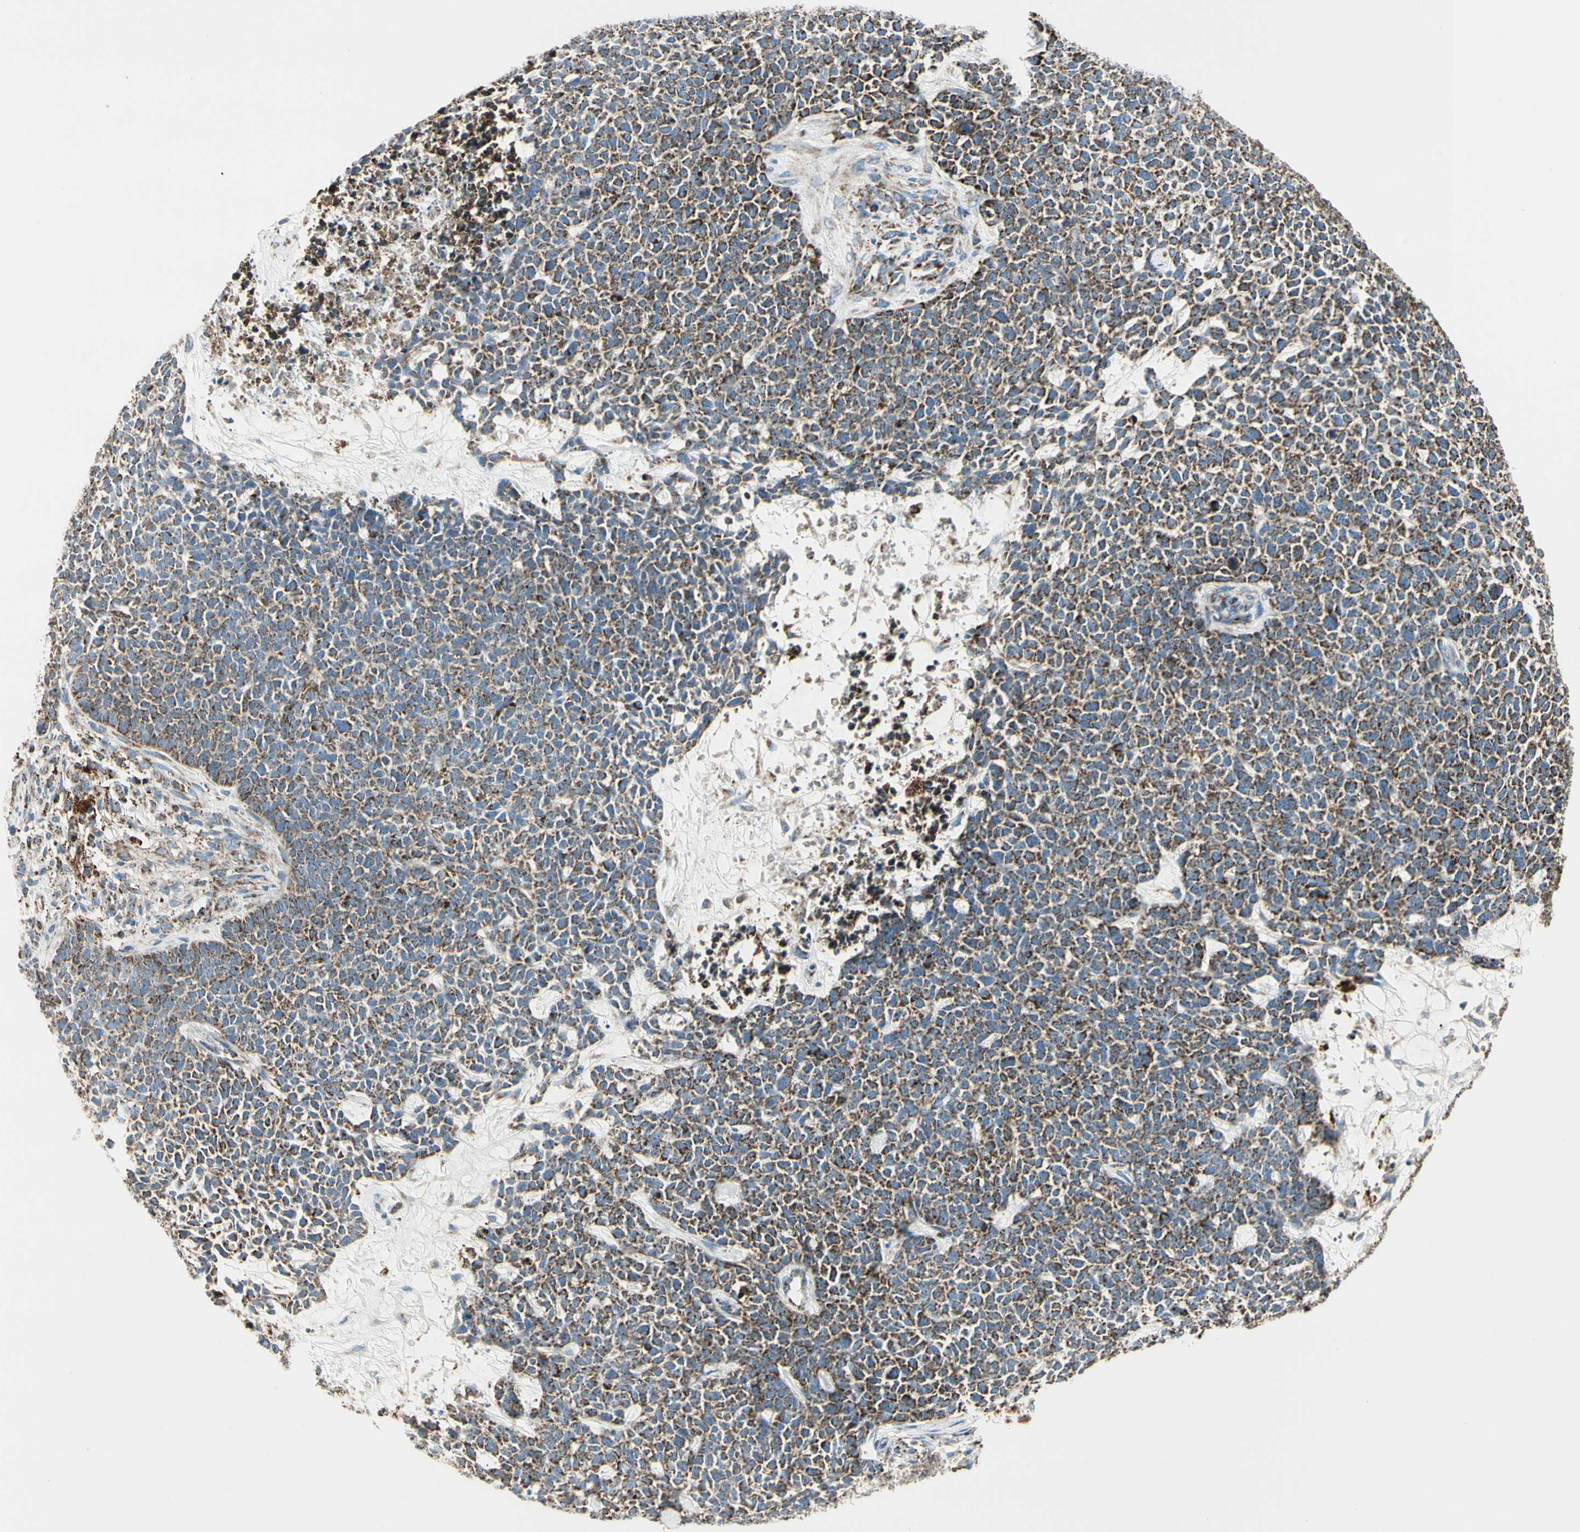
{"staining": {"intensity": "moderate", "quantity": ">75%", "location": "cytoplasmic/membranous"}, "tissue": "skin cancer", "cell_type": "Tumor cells", "image_type": "cancer", "snomed": [{"axis": "morphology", "description": "Basal cell carcinoma"}, {"axis": "topography", "description": "Skin"}], "caption": "Skin cancer (basal cell carcinoma) stained with DAB (3,3'-diaminobenzidine) immunohistochemistry displays medium levels of moderate cytoplasmic/membranous staining in about >75% of tumor cells.", "gene": "ME2", "patient": {"sex": "female", "age": 84}}